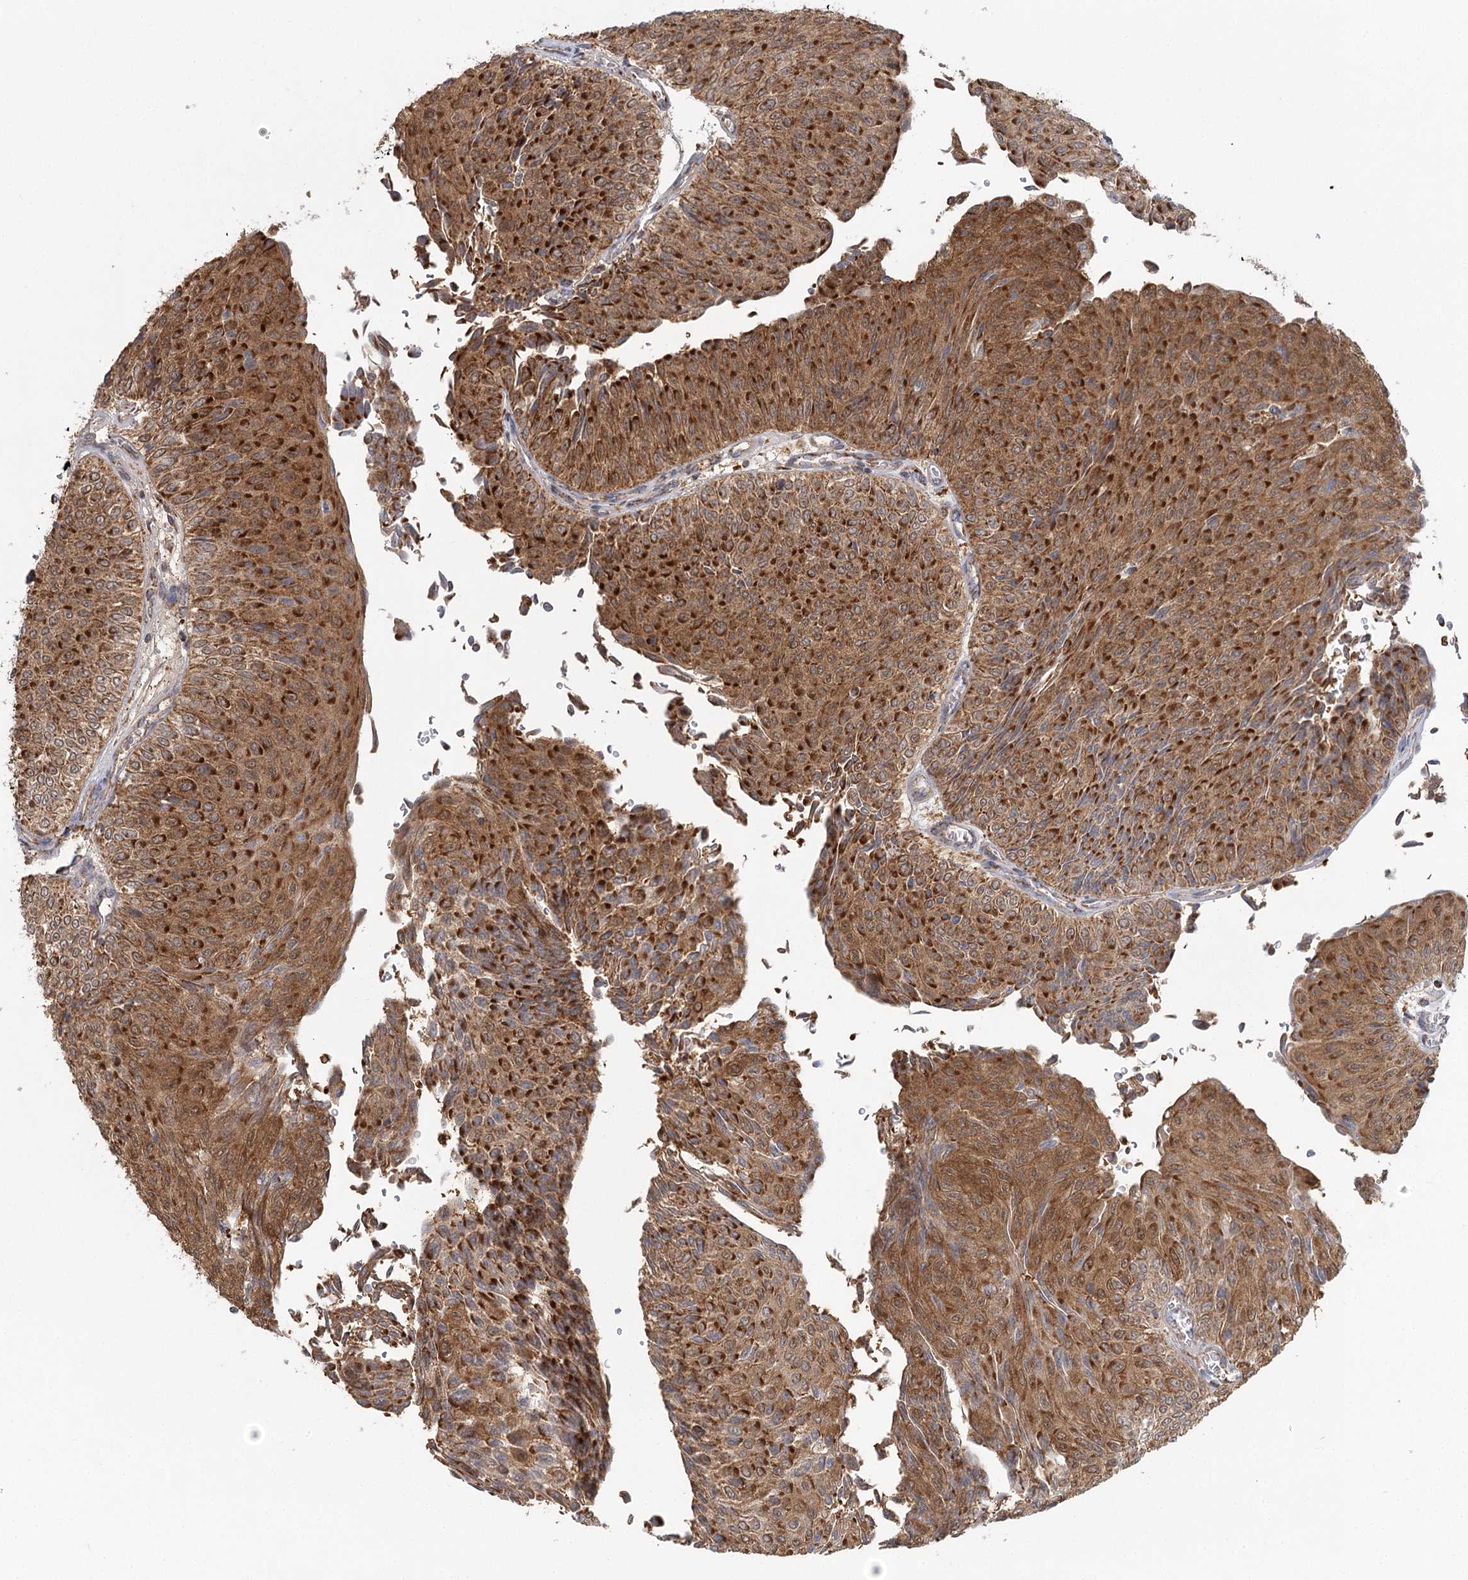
{"staining": {"intensity": "strong", "quantity": ">75%", "location": "cytoplasmic/membranous"}, "tissue": "urothelial cancer", "cell_type": "Tumor cells", "image_type": "cancer", "snomed": [{"axis": "morphology", "description": "Urothelial carcinoma, Low grade"}, {"axis": "topography", "description": "Urinary bladder"}], "caption": "Brown immunohistochemical staining in human low-grade urothelial carcinoma demonstrates strong cytoplasmic/membranous positivity in approximately >75% of tumor cells. (Brightfield microscopy of DAB IHC at high magnification).", "gene": "TAS1R1", "patient": {"sex": "male", "age": 78}}